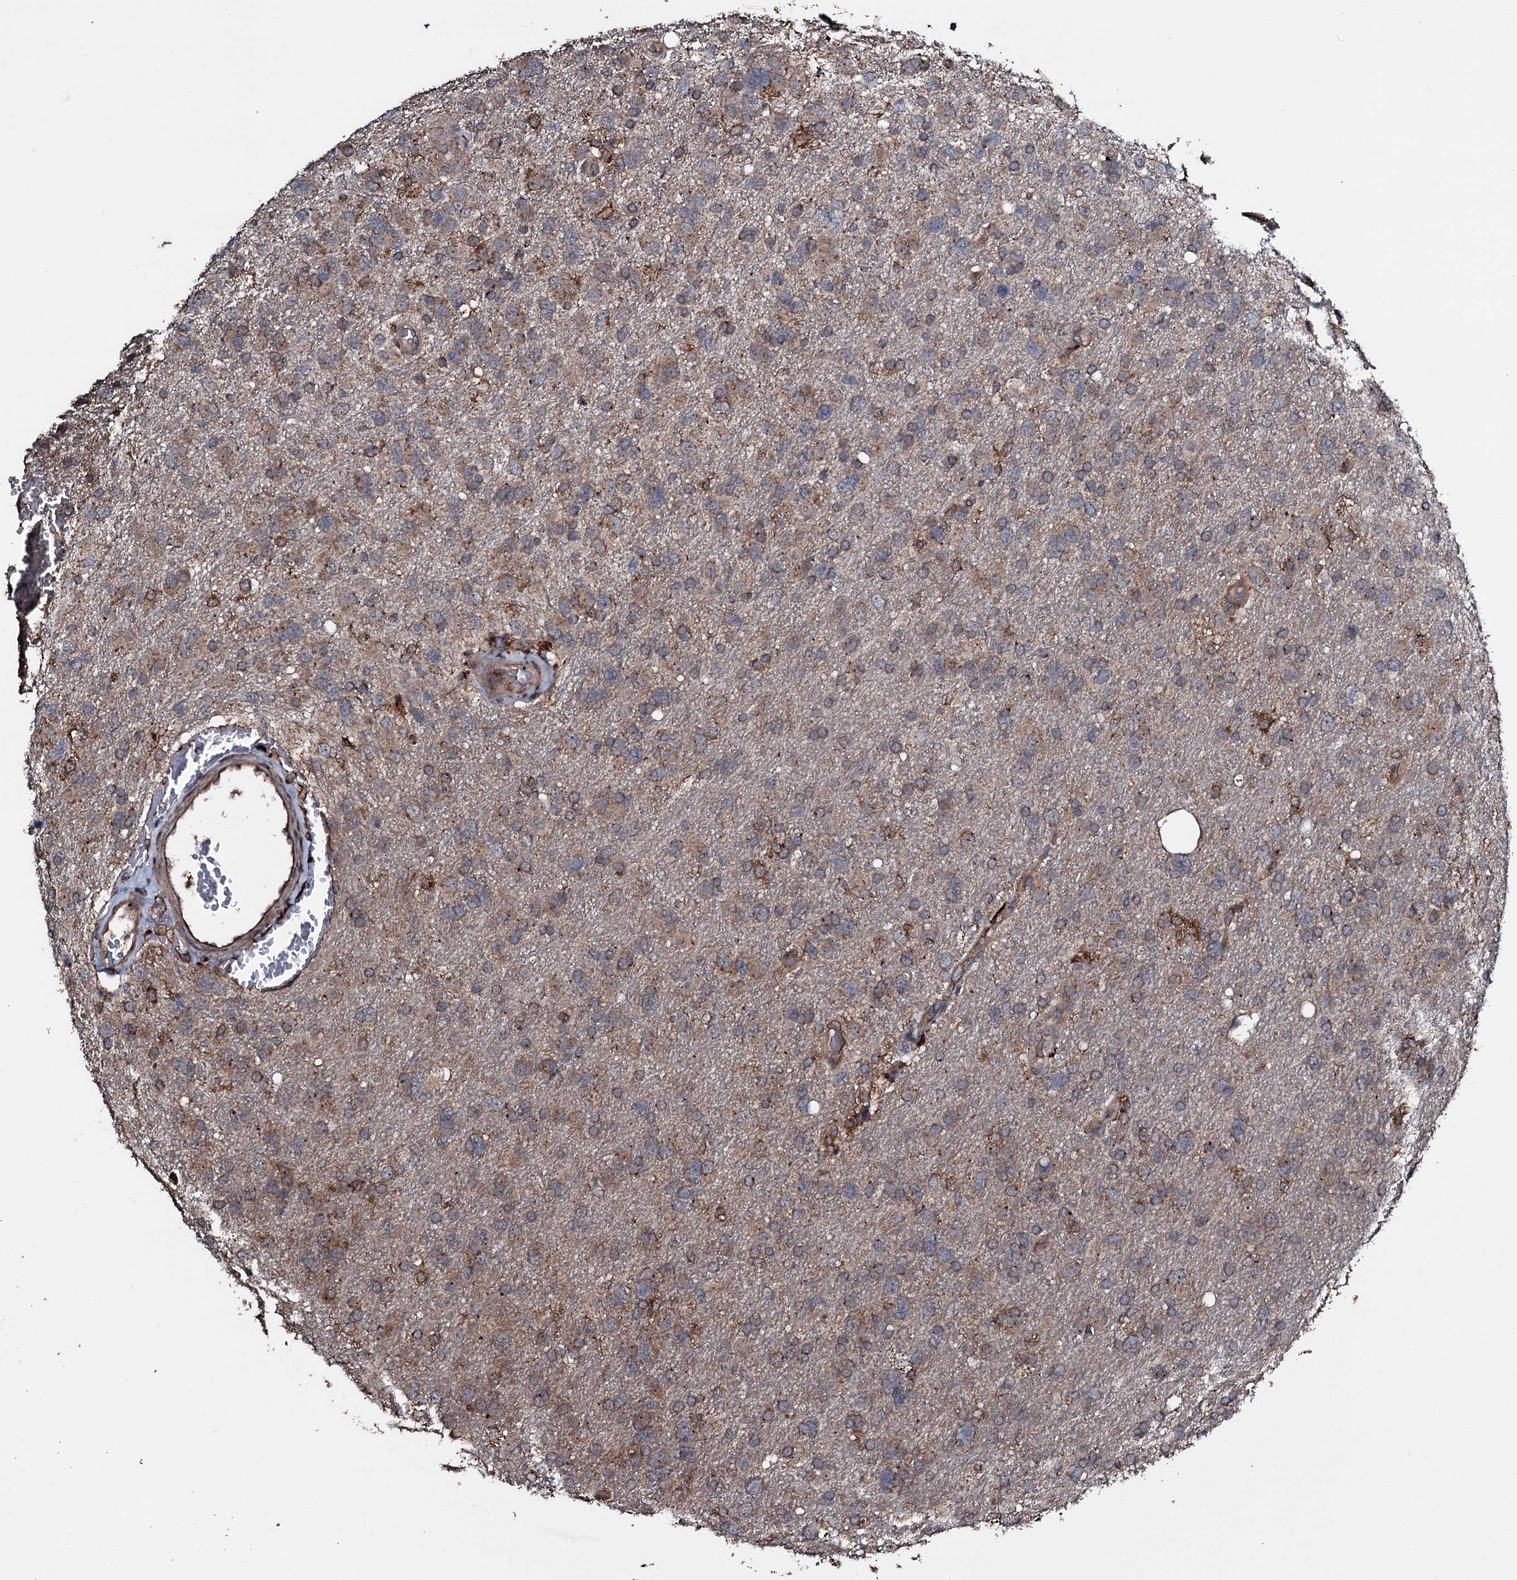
{"staining": {"intensity": "moderate", "quantity": "25%-75%", "location": "cytoplasmic/membranous"}, "tissue": "glioma", "cell_type": "Tumor cells", "image_type": "cancer", "snomed": [{"axis": "morphology", "description": "Glioma, malignant, High grade"}, {"axis": "topography", "description": "Brain"}], "caption": "Immunohistochemistry image of neoplastic tissue: glioma stained using IHC demonstrates medium levels of moderate protein expression localized specifically in the cytoplasmic/membranous of tumor cells, appearing as a cytoplasmic/membranous brown color.", "gene": "TPGS2", "patient": {"sex": "male", "age": 61}}